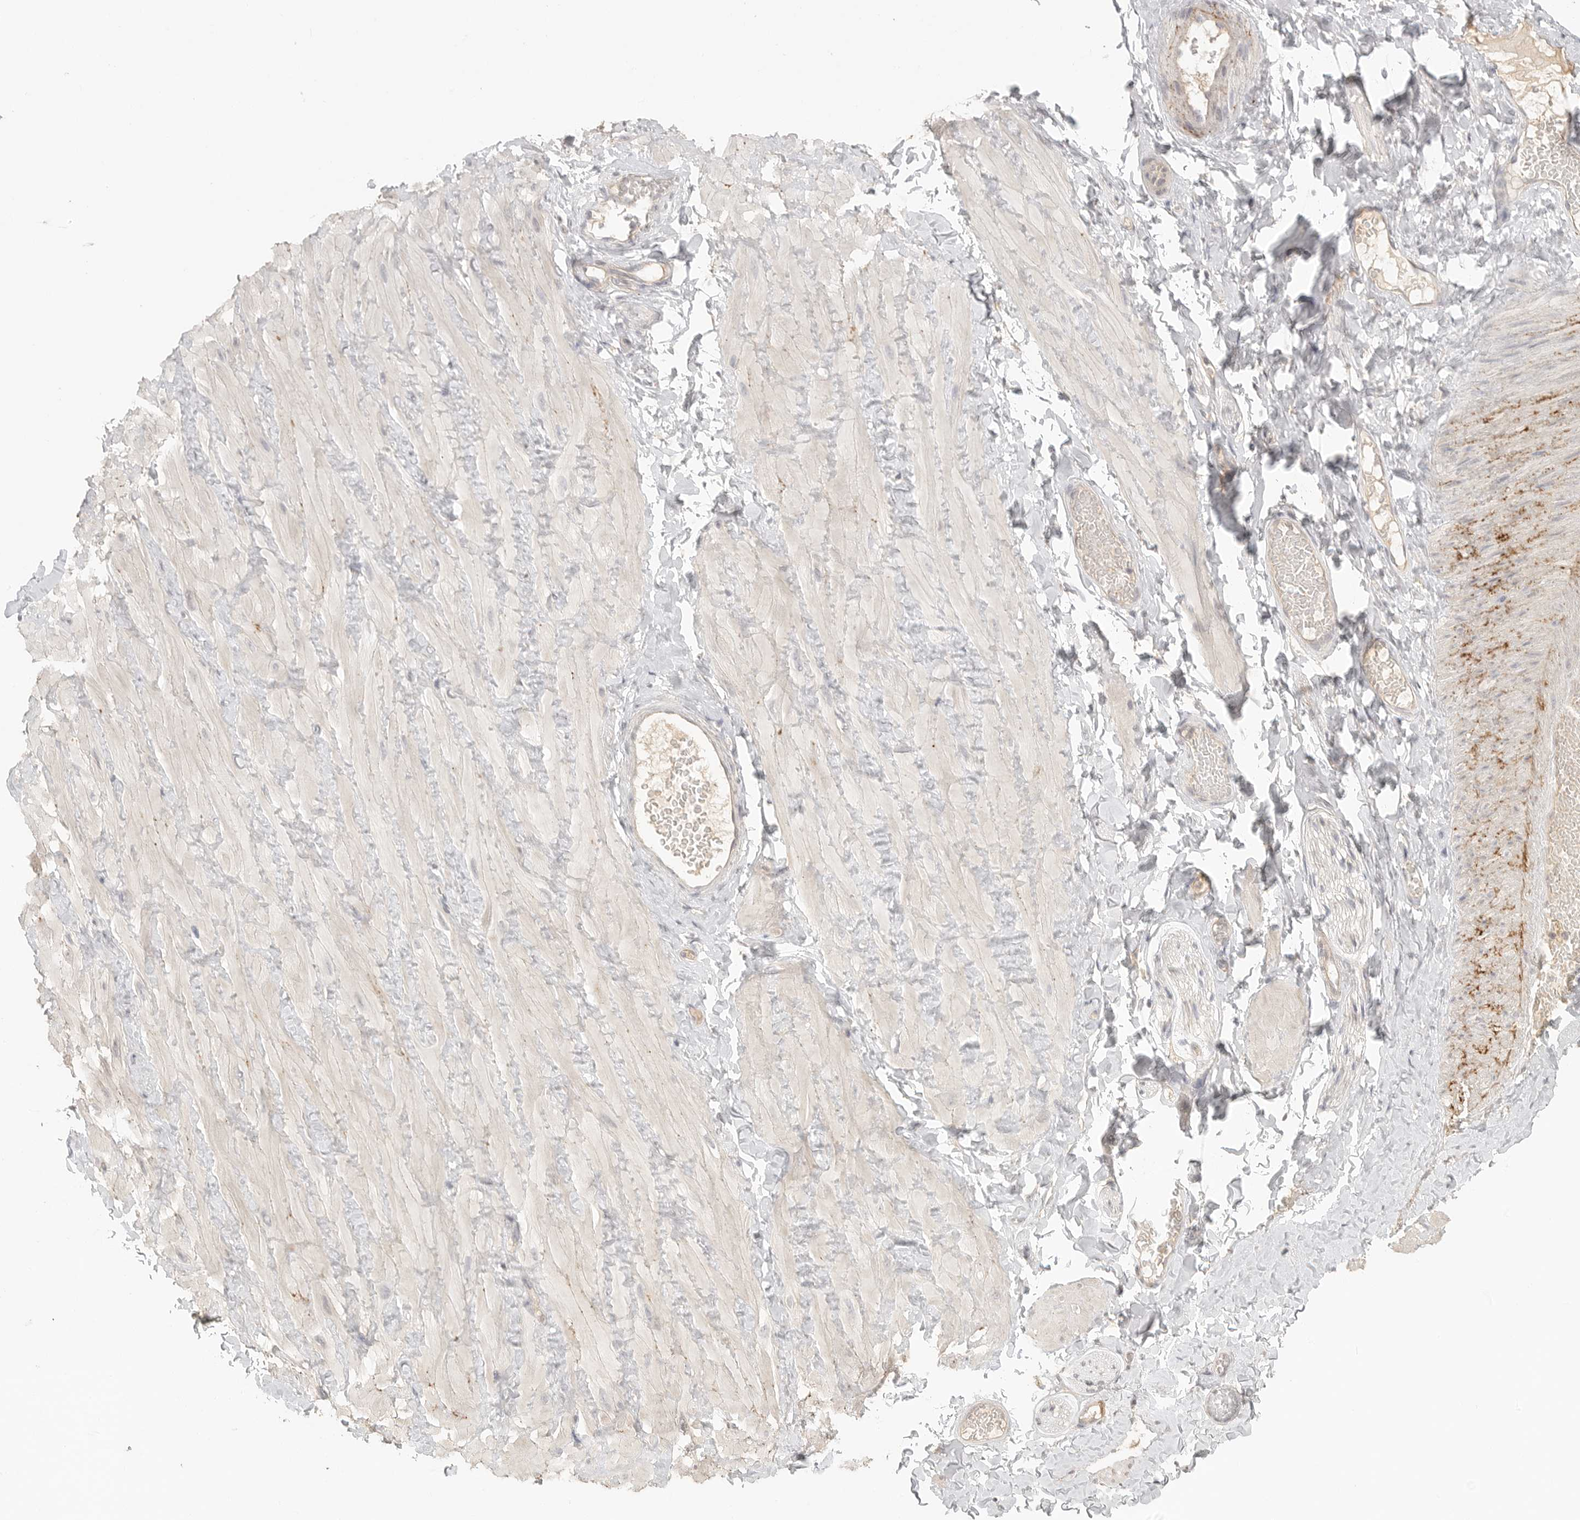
{"staining": {"intensity": "negative", "quantity": "none", "location": "none"}, "tissue": "adipose tissue", "cell_type": "Adipocytes", "image_type": "normal", "snomed": [{"axis": "morphology", "description": "Normal tissue, NOS"}, {"axis": "topography", "description": "Adipose tissue"}, {"axis": "topography", "description": "Vascular tissue"}, {"axis": "topography", "description": "Peripheral nerve tissue"}], "caption": "DAB immunohistochemical staining of benign adipose tissue exhibits no significant expression in adipocytes.", "gene": "HDAC6", "patient": {"sex": "male", "age": 25}}